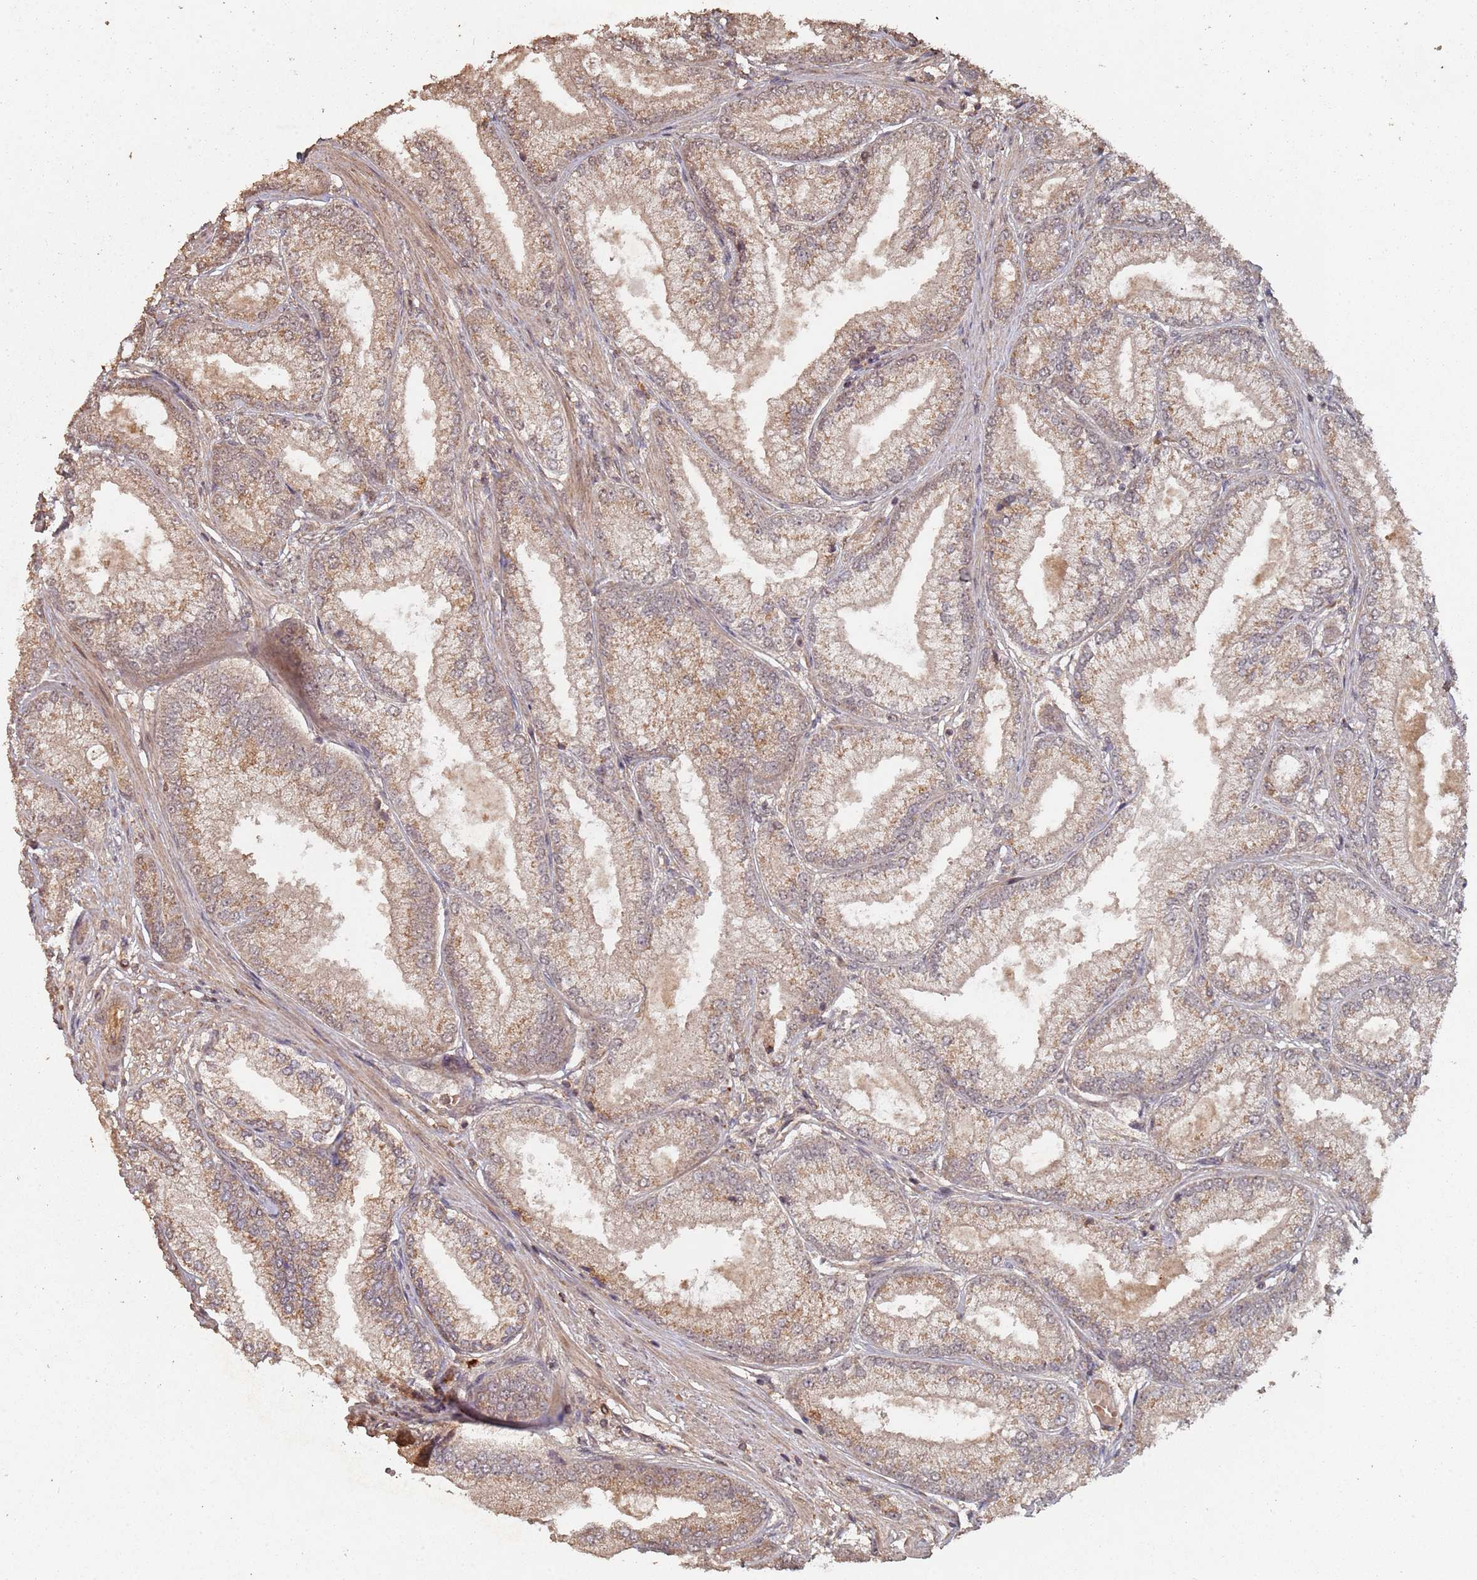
{"staining": {"intensity": "moderate", "quantity": ">75%", "location": "cytoplasmic/membranous"}, "tissue": "prostate cancer", "cell_type": "Tumor cells", "image_type": "cancer", "snomed": [{"axis": "morphology", "description": "Adenocarcinoma, High grade"}, {"axis": "topography", "description": "Prostate"}], "caption": "This photomicrograph reveals prostate cancer (high-grade adenocarcinoma) stained with immunohistochemistry (IHC) to label a protein in brown. The cytoplasmic/membranous of tumor cells show moderate positivity for the protein. Nuclei are counter-stained blue.", "gene": "FRAT1", "patient": {"sex": "male", "age": 71}}